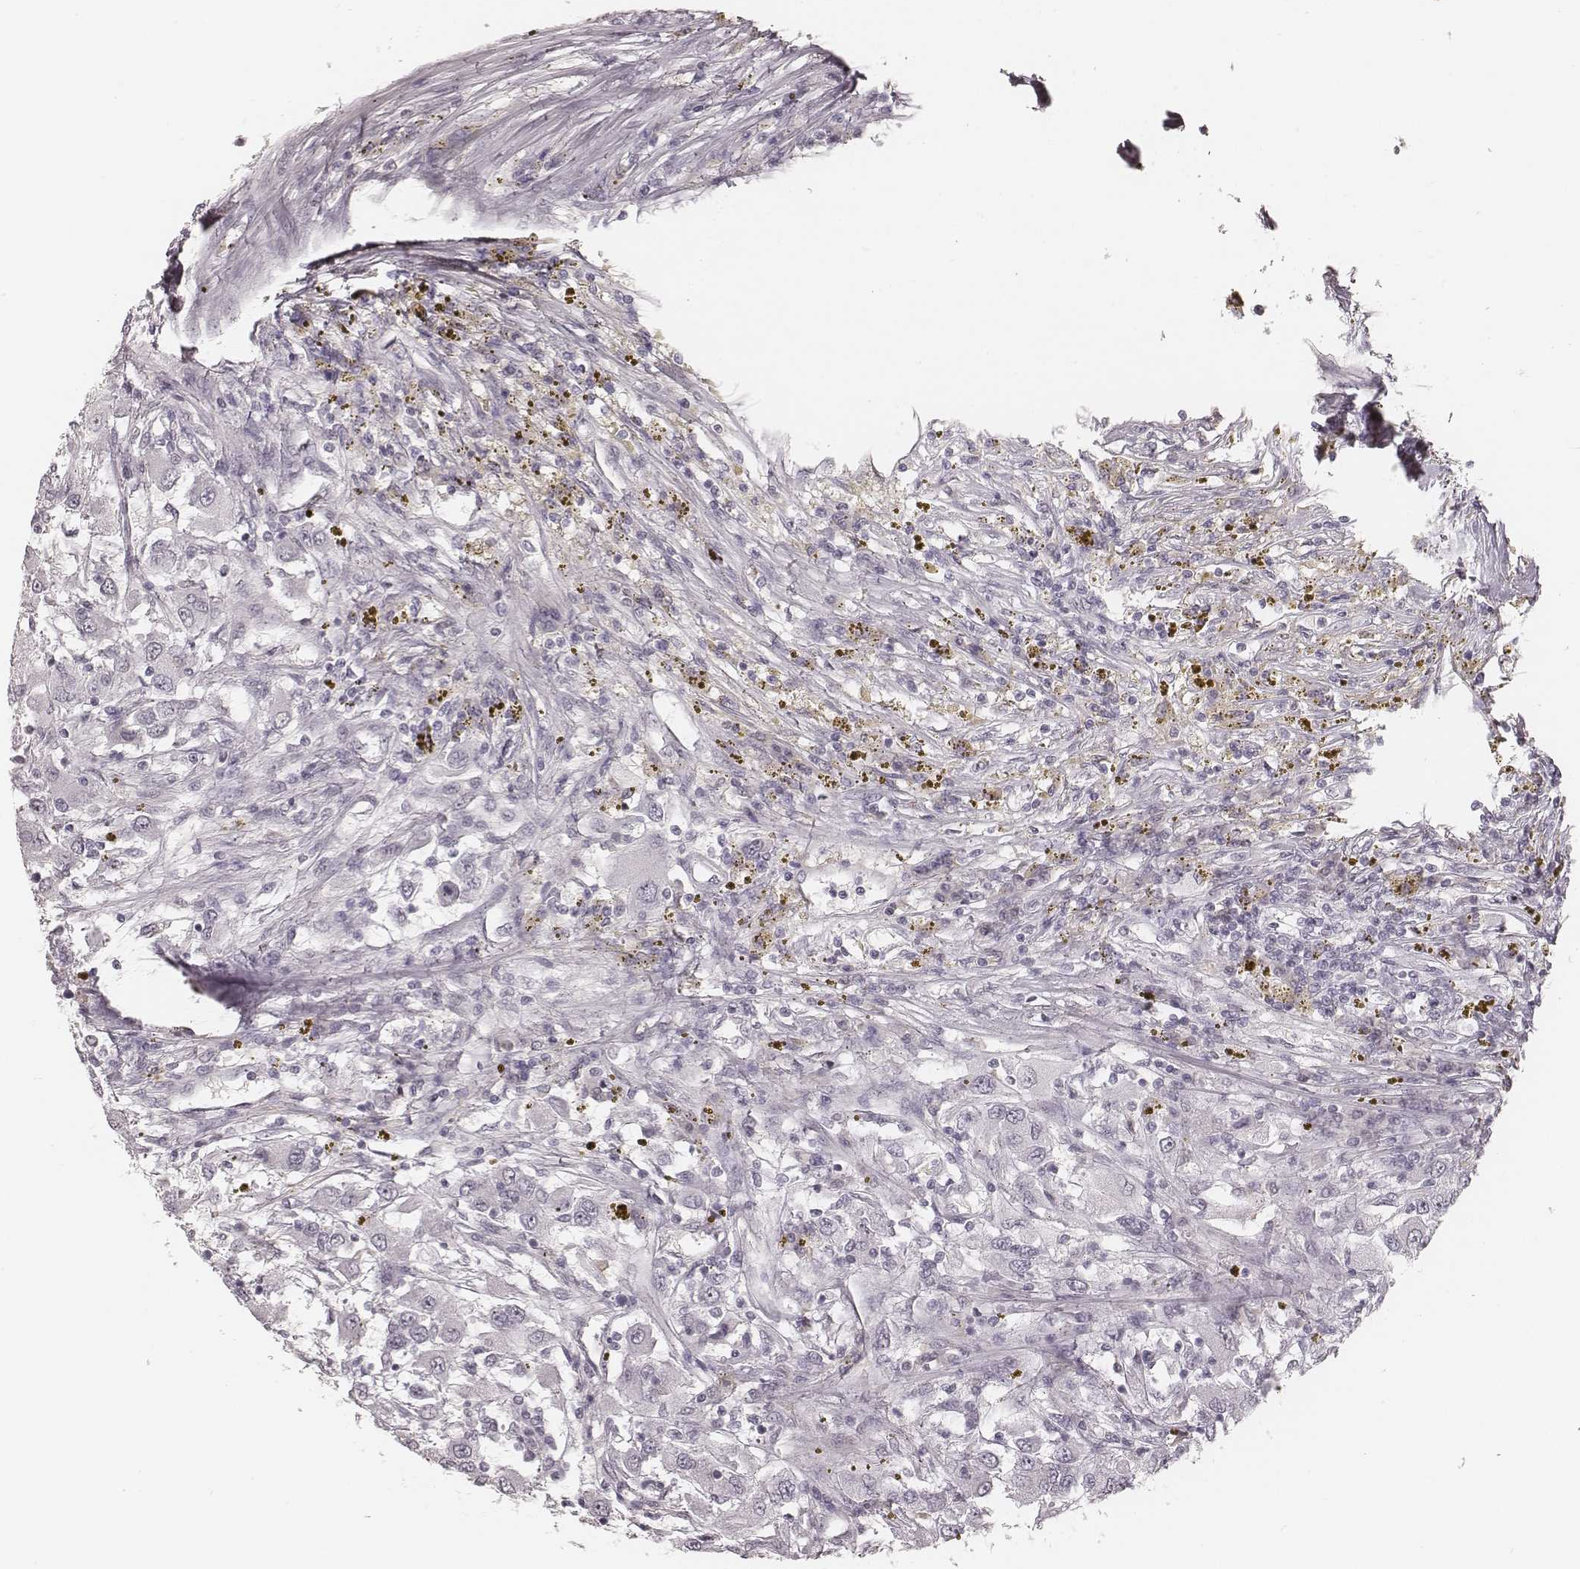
{"staining": {"intensity": "negative", "quantity": "none", "location": "none"}, "tissue": "renal cancer", "cell_type": "Tumor cells", "image_type": "cancer", "snomed": [{"axis": "morphology", "description": "Adenocarcinoma, NOS"}, {"axis": "topography", "description": "Kidney"}], "caption": "Immunohistochemistry photomicrograph of neoplastic tissue: human renal cancer stained with DAB displays no significant protein staining in tumor cells.", "gene": "MSX1", "patient": {"sex": "female", "age": 67}}